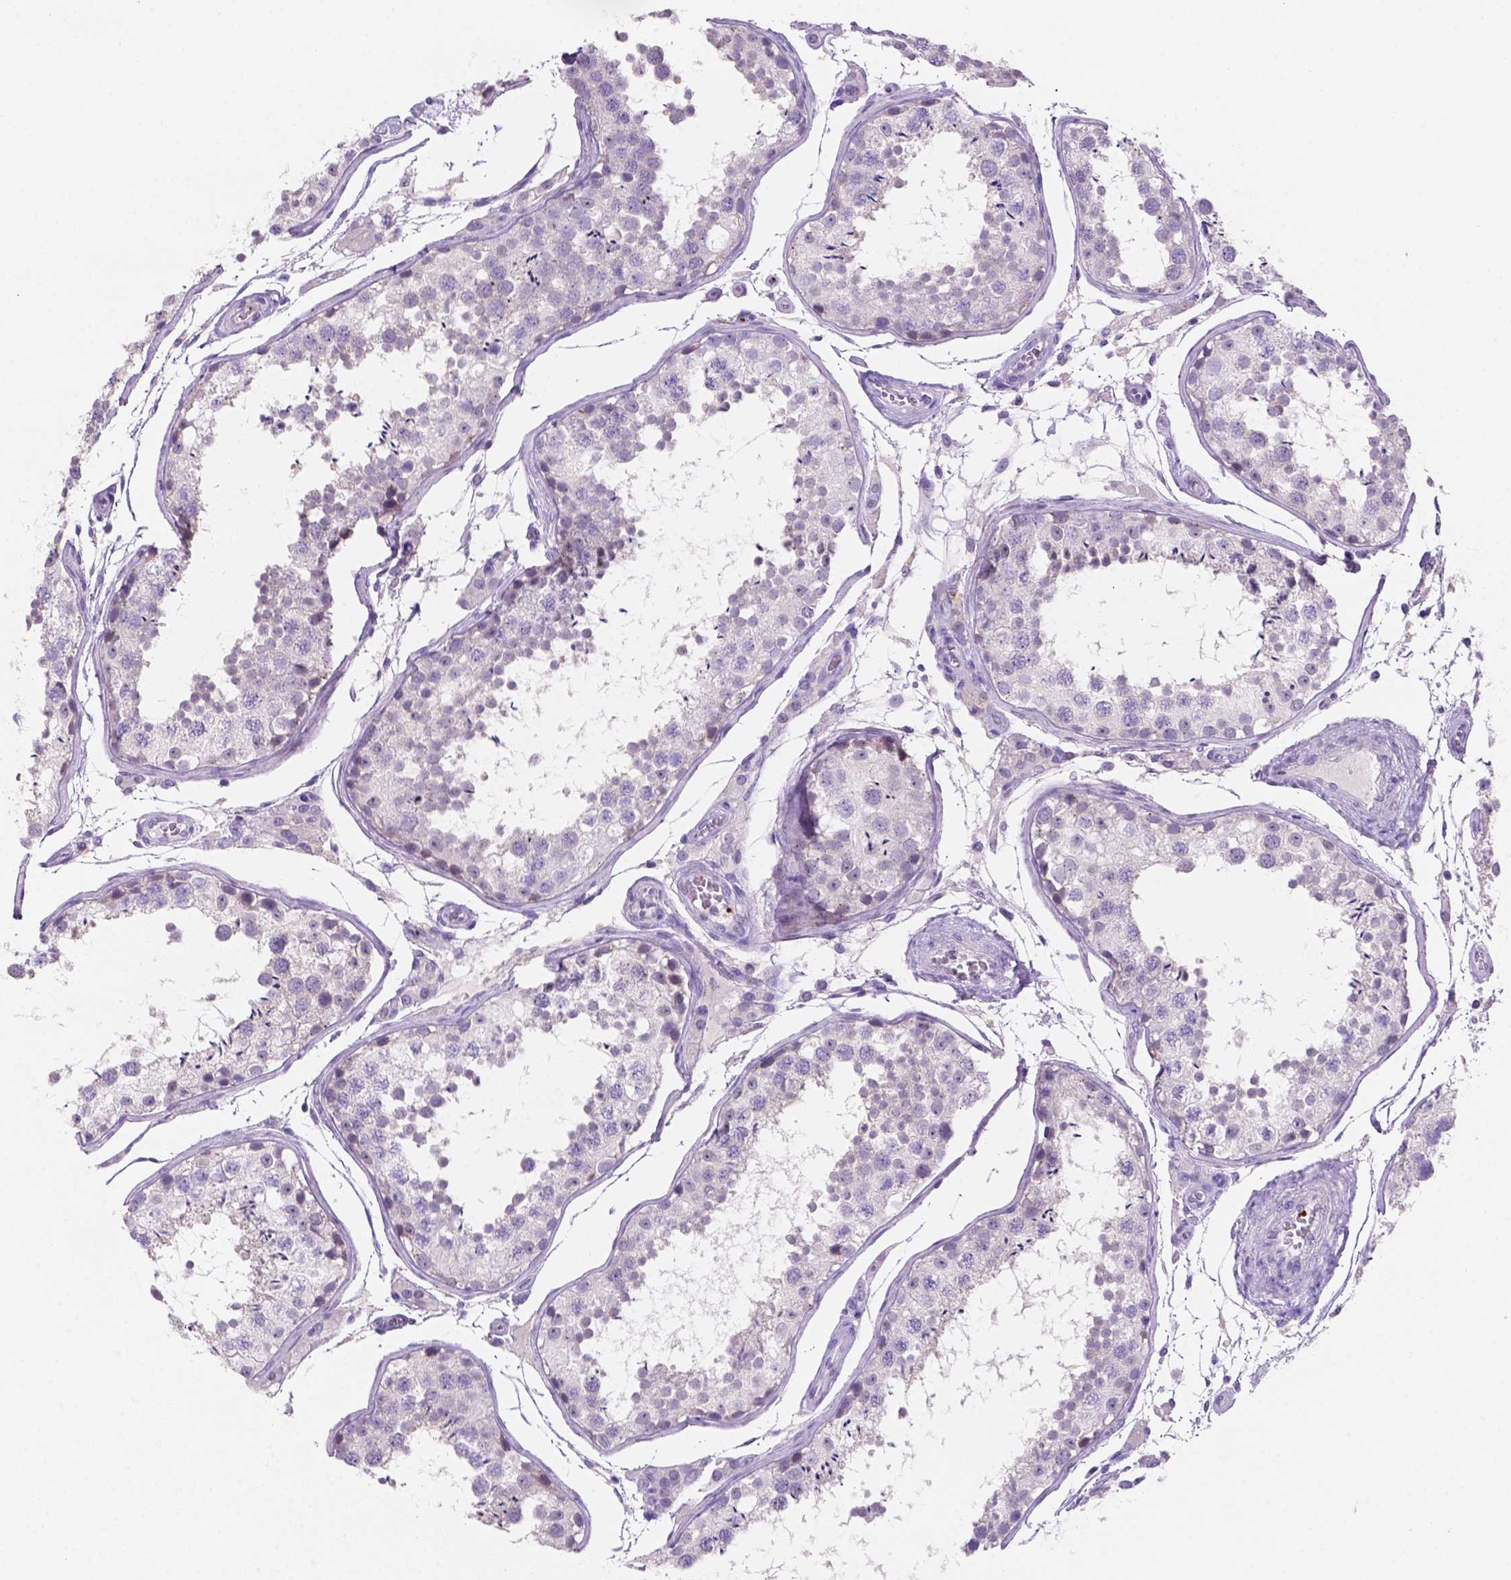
{"staining": {"intensity": "weak", "quantity": "<25%", "location": "cytoplasmic/membranous,nuclear"}, "tissue": "testis", "cell_type": "Cells in seminiferous ducts", "image_type": "normal", "snomed": [{"axis": "morphology", "description": "Normal tissue, NOS"}, {"axis": "topography", "description": "Testis"}], "caption": "Cells in seminiferous ducts show no significant protein expression in normal testis.", "gene": "EBLN2", "patient": {"sex": "male", "age": 29}}